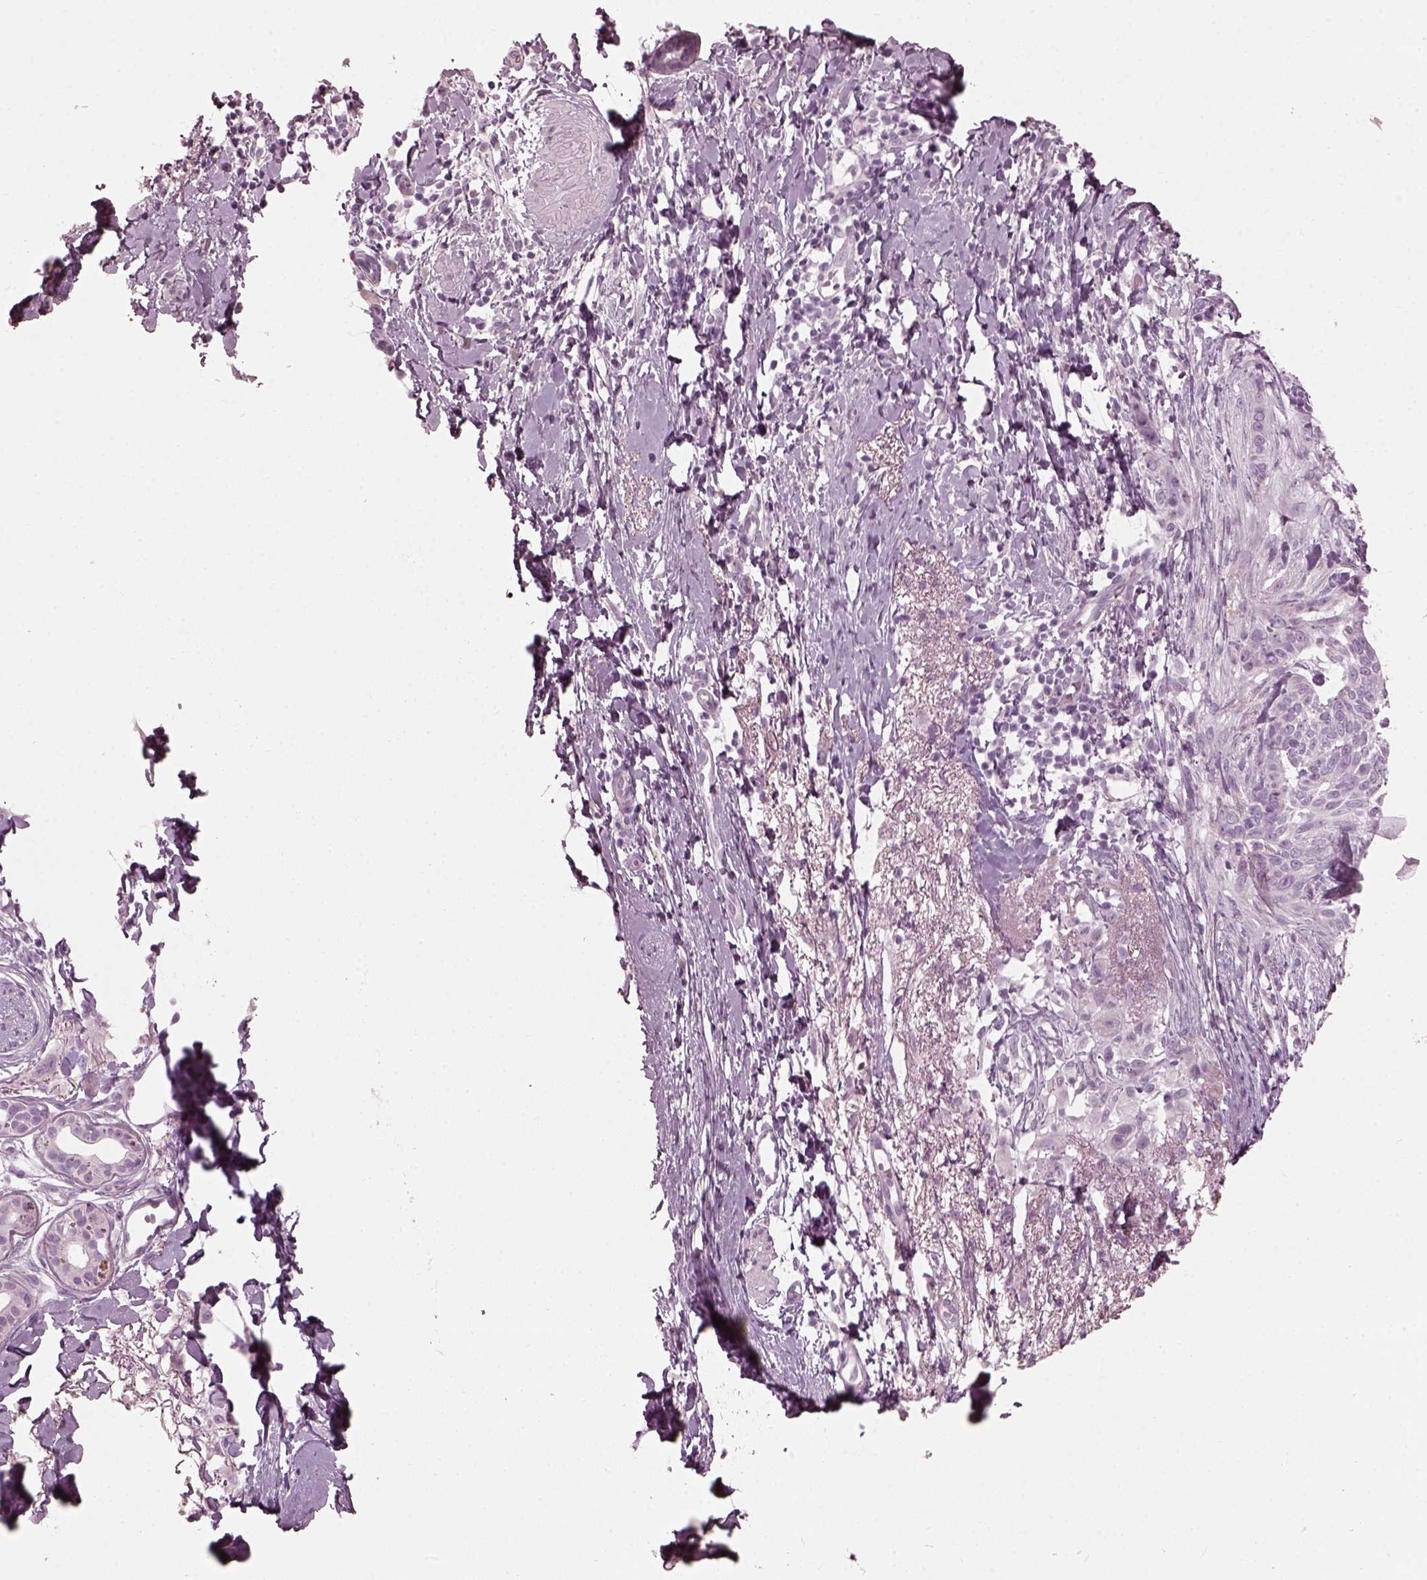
{"staining": {"intensity": "negative", "quantity": "none", "location": "none"}, "tissue": "skin cancer", "cell_type": "Tumor cells", "image_type": "cancer", "snomed": [{"axis": "morphology", "description": "Normal tissue, NOS"}, {"axis": "morphology", "description": "Basal cell carcinoma"}, {"axis": "topography", "description": "Skin"}], "caption": "Histopathology image shows no significant protein expression in tumor cells of skin cancer.", "gene": "SAXO2", "patient": {"sex": "male", "age": 84}}